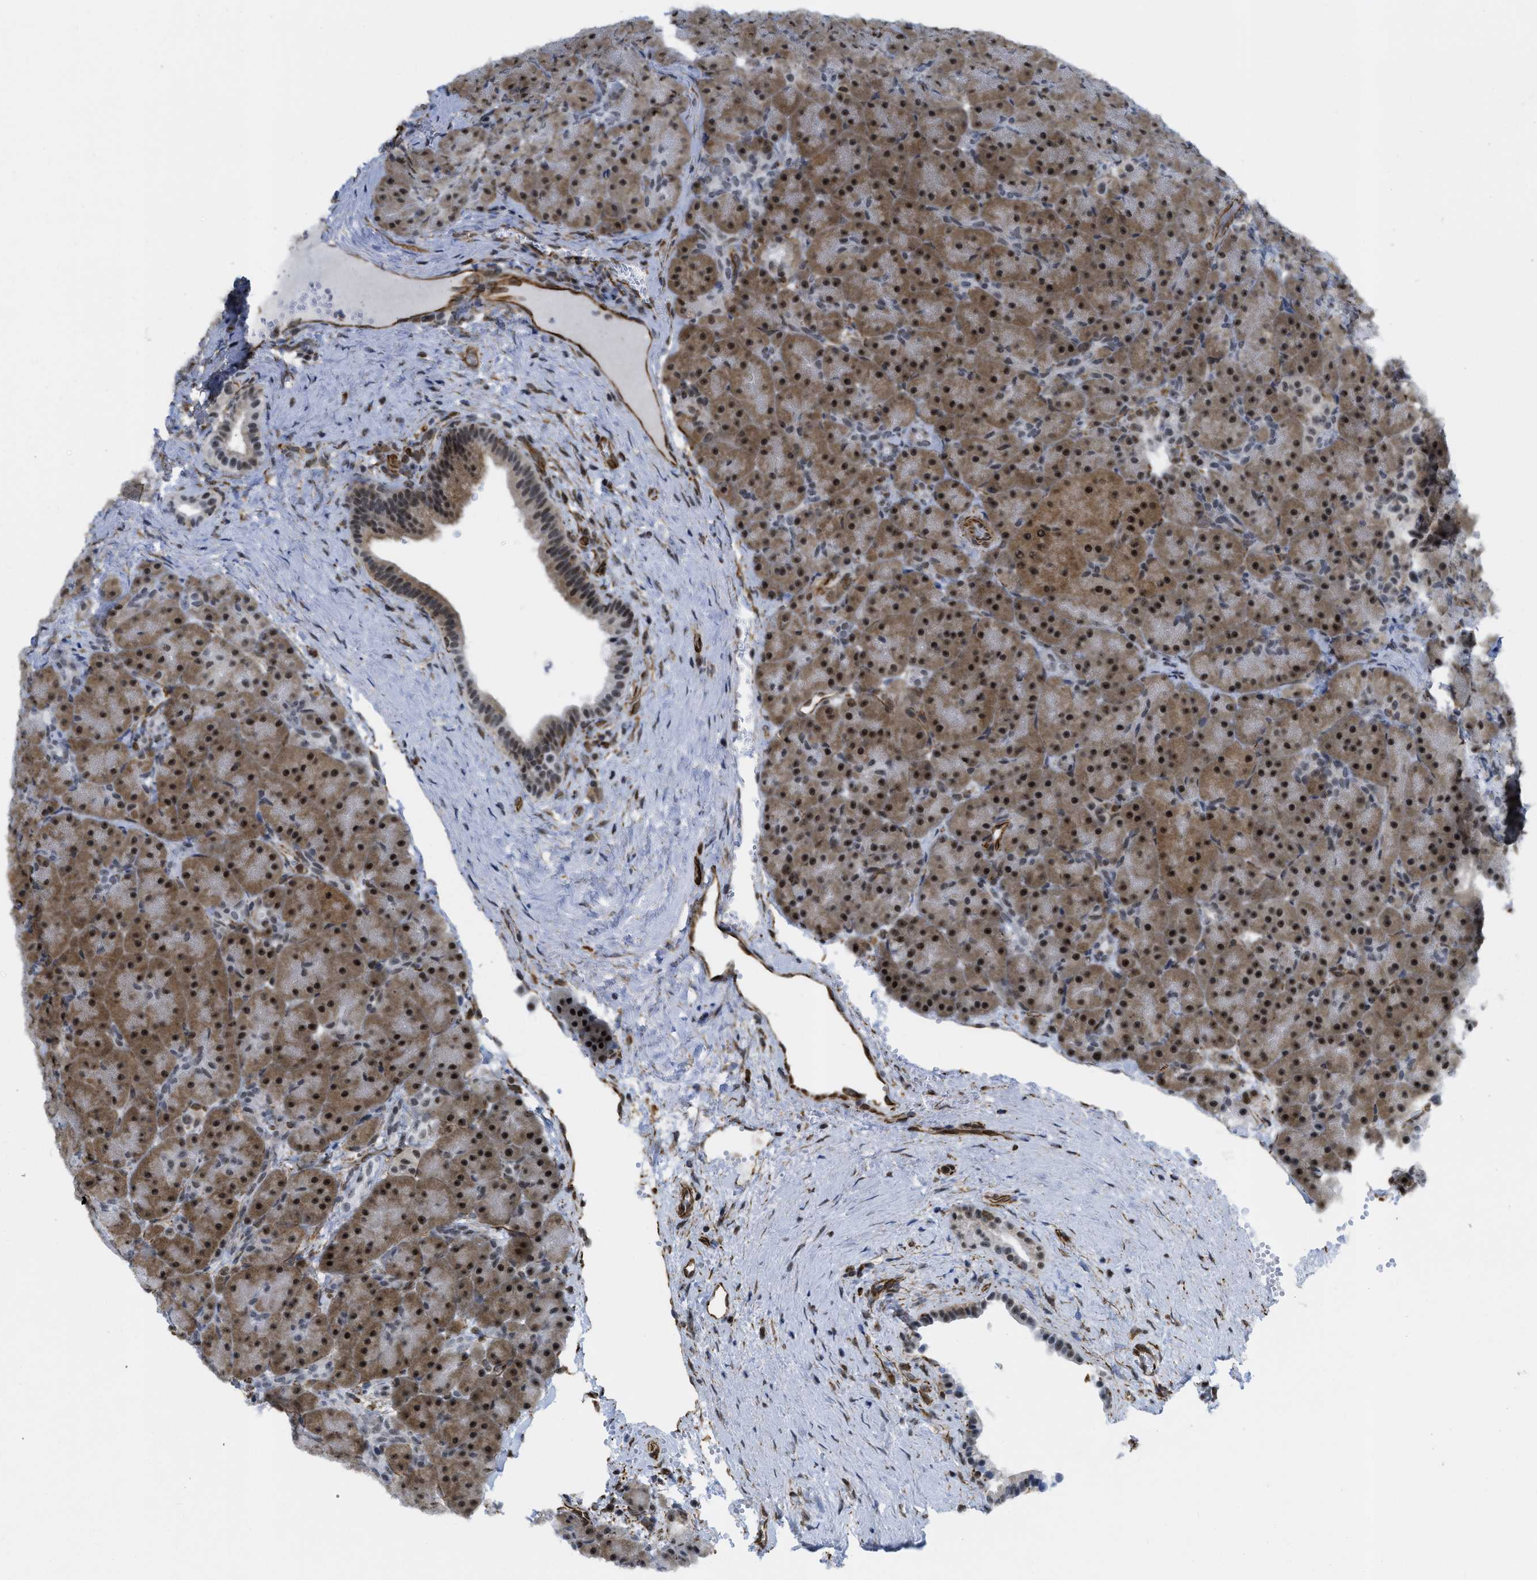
{"staining": {"intensity": "strong", "quantity": ">75%", "location": "cytoplasmic/membranous,nuclear"}, "tissue": "pancreas", "cell_type": "Exocrine glandular cells", "image_type": "normal", "snomed": [{"axis": "morphology", "description": "Normal tissue, NOS"}, {"axis": "topography", "description": "Pancreas"}], "caption": "Exocrine glandular cells demonstrate strong cytoplasmic/membranous,nuclear positivity in approximately >75% of cells in unremarkable pancreas.", "gene": "LRRC8B", "patient": {"sex": "male", "age": 66}}